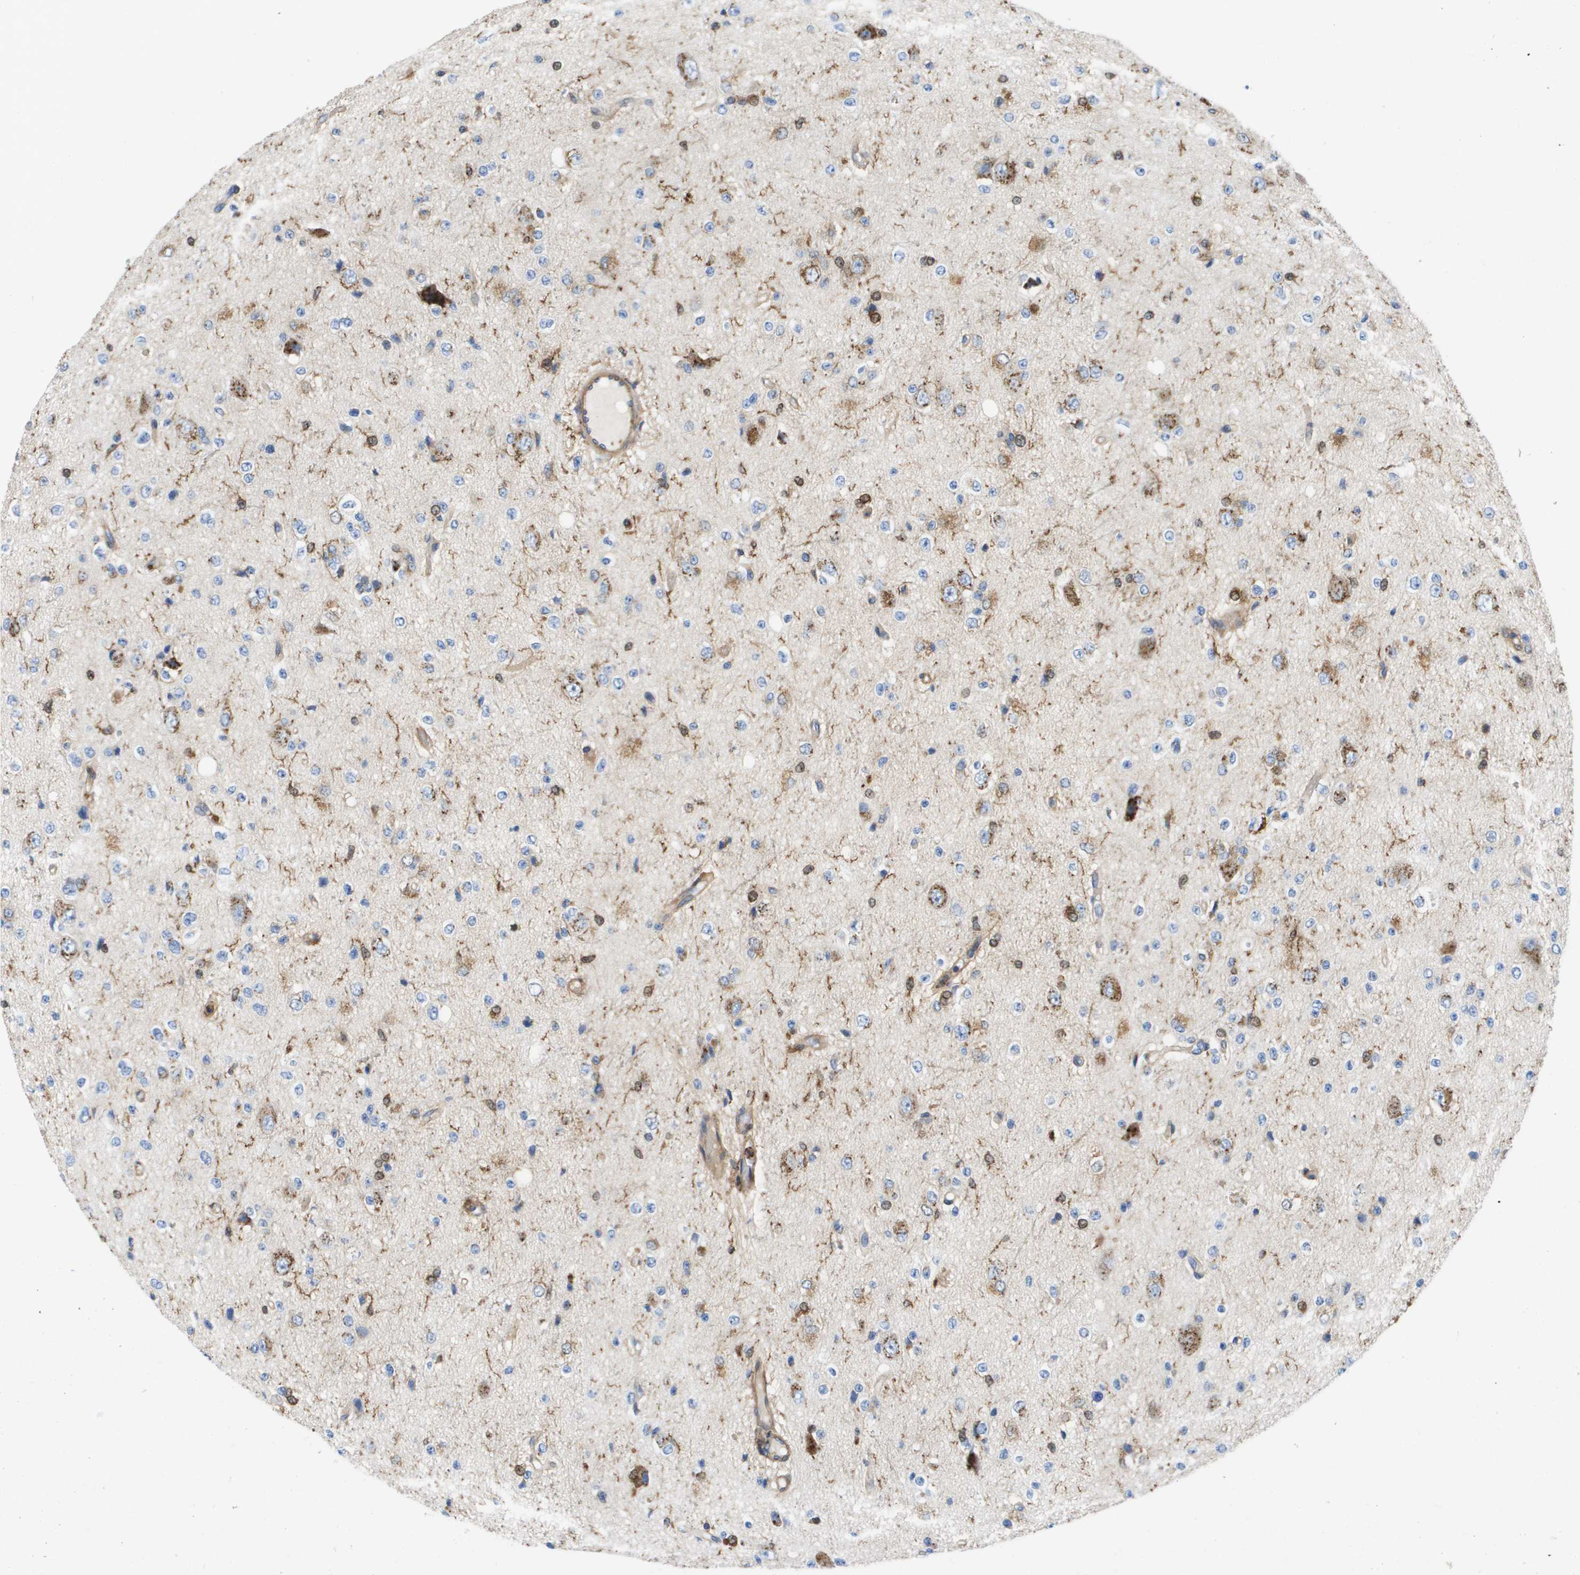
{"staining": {"intensity": "moderate", "quantity": "<25%", "location": "cytoplasmic/membranous"}, "tissue": "glioma", "cell_type": "Tumor cells", "image_type": "cancer", "snomed": [{"axis": "morphology", "description": "Glioma, malignant, High grade"}, {"axis": "topography", "description": "pancreas cauda"}], "caption": "High-grade glioma (malignant) stained for a protein (brown) demonstrates moderate cytoplasmic/membranous positive positivity in about <25% of tumor cells.", "gene": "SLC37A2", "patient": {"sex": "male", "age": 60}}